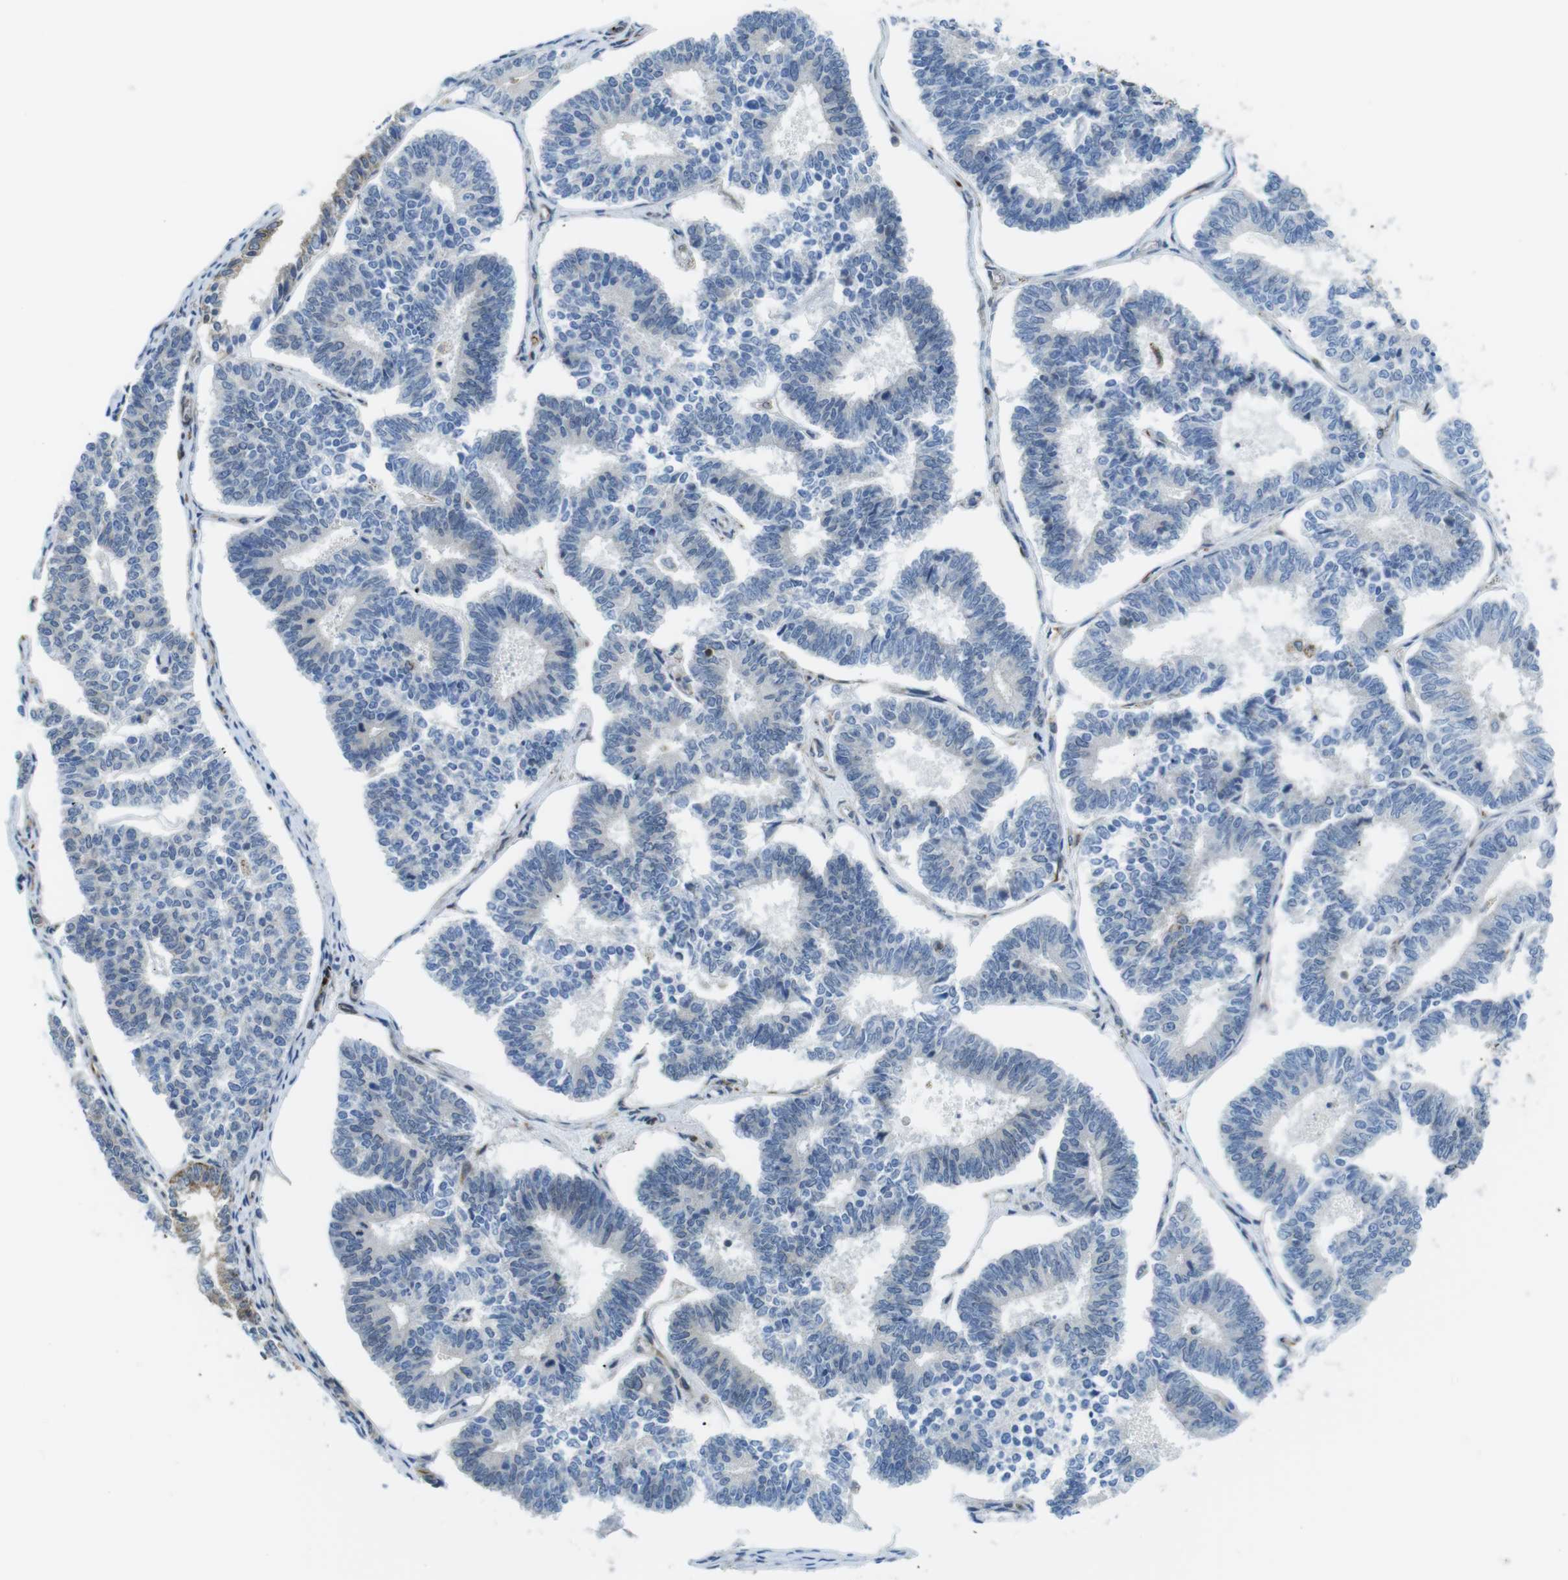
{"staining": {"intensity": "negative", "quantity": "none", "location": "none"}, "tissue": "endometrial cancer", "cell_type": "Tumor cells", "image_type": "cancer", "snomed": [{"axis": "morphology", "description": "Adenocarcinoma, NOS"}, {"axis": "topography", "description": "Endometrium"}], "caption": "This is an immunohistochemistry photomicrograph of human adenocarcinoma (endometrial). There is no positivity in tumor cells.", "gene": "KCNE3", "patient": {"sex": "female", "age": 70}}